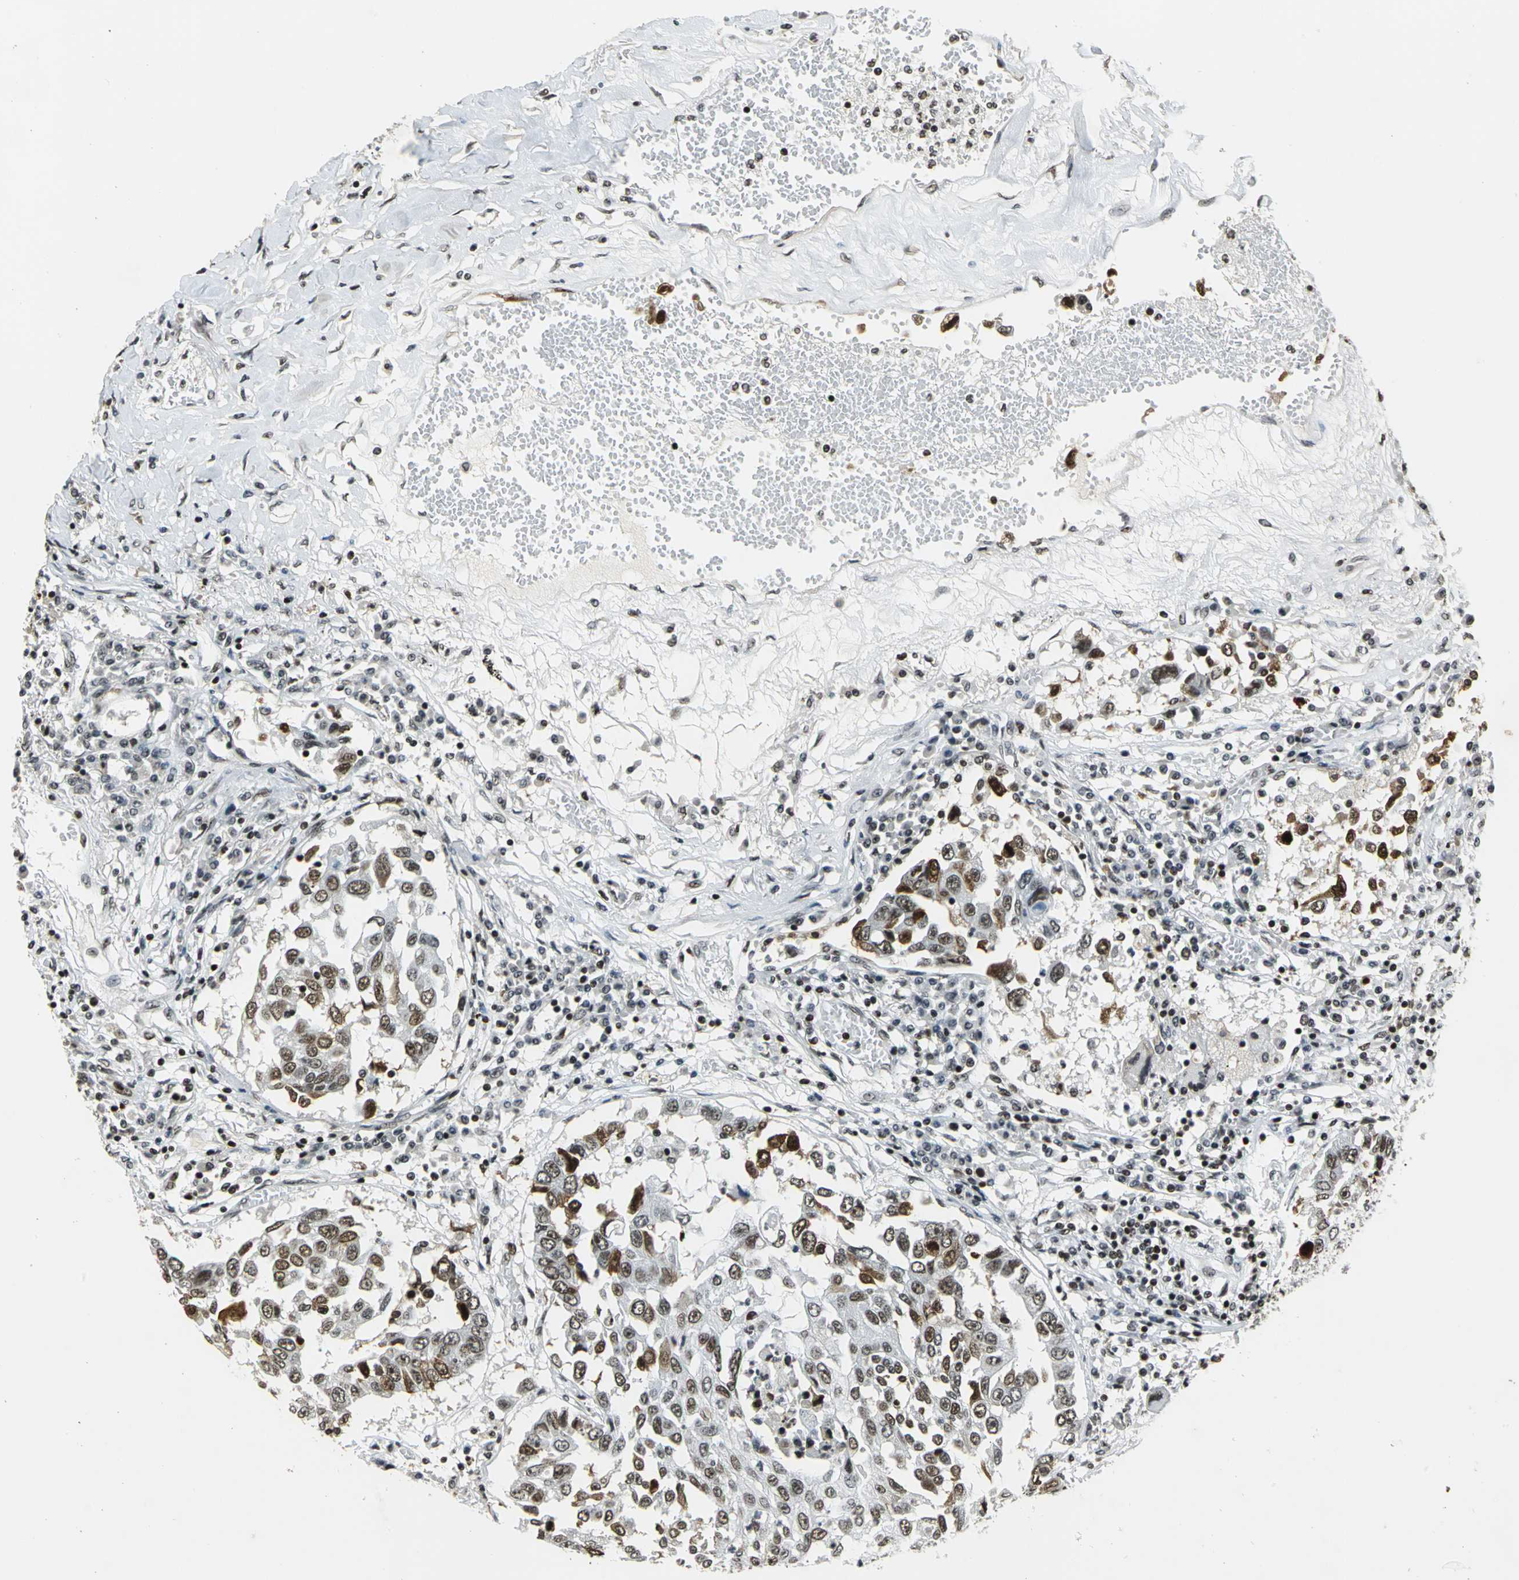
{"staining": {"intensity": "moderate", "quantity": "25%-75%", "location": "nuclear"}, "tissue": "lung cancer", "cell_type": "Tumor cells", "image_type": "cancer", "snomed": [{"axis": "morphology", "description": "Squamous cell carcinoma, NOS"}, {"axis": "topography", "description": "Lung"}], "caption": "Brown immunohistochemical staining in human squamous cell carcinoma (lung) exhibits moderate nuclear expression in about 25%-75% of tumor cells.", "gene": "UBTF", "patient": {"sex": "male", "age": 71}}